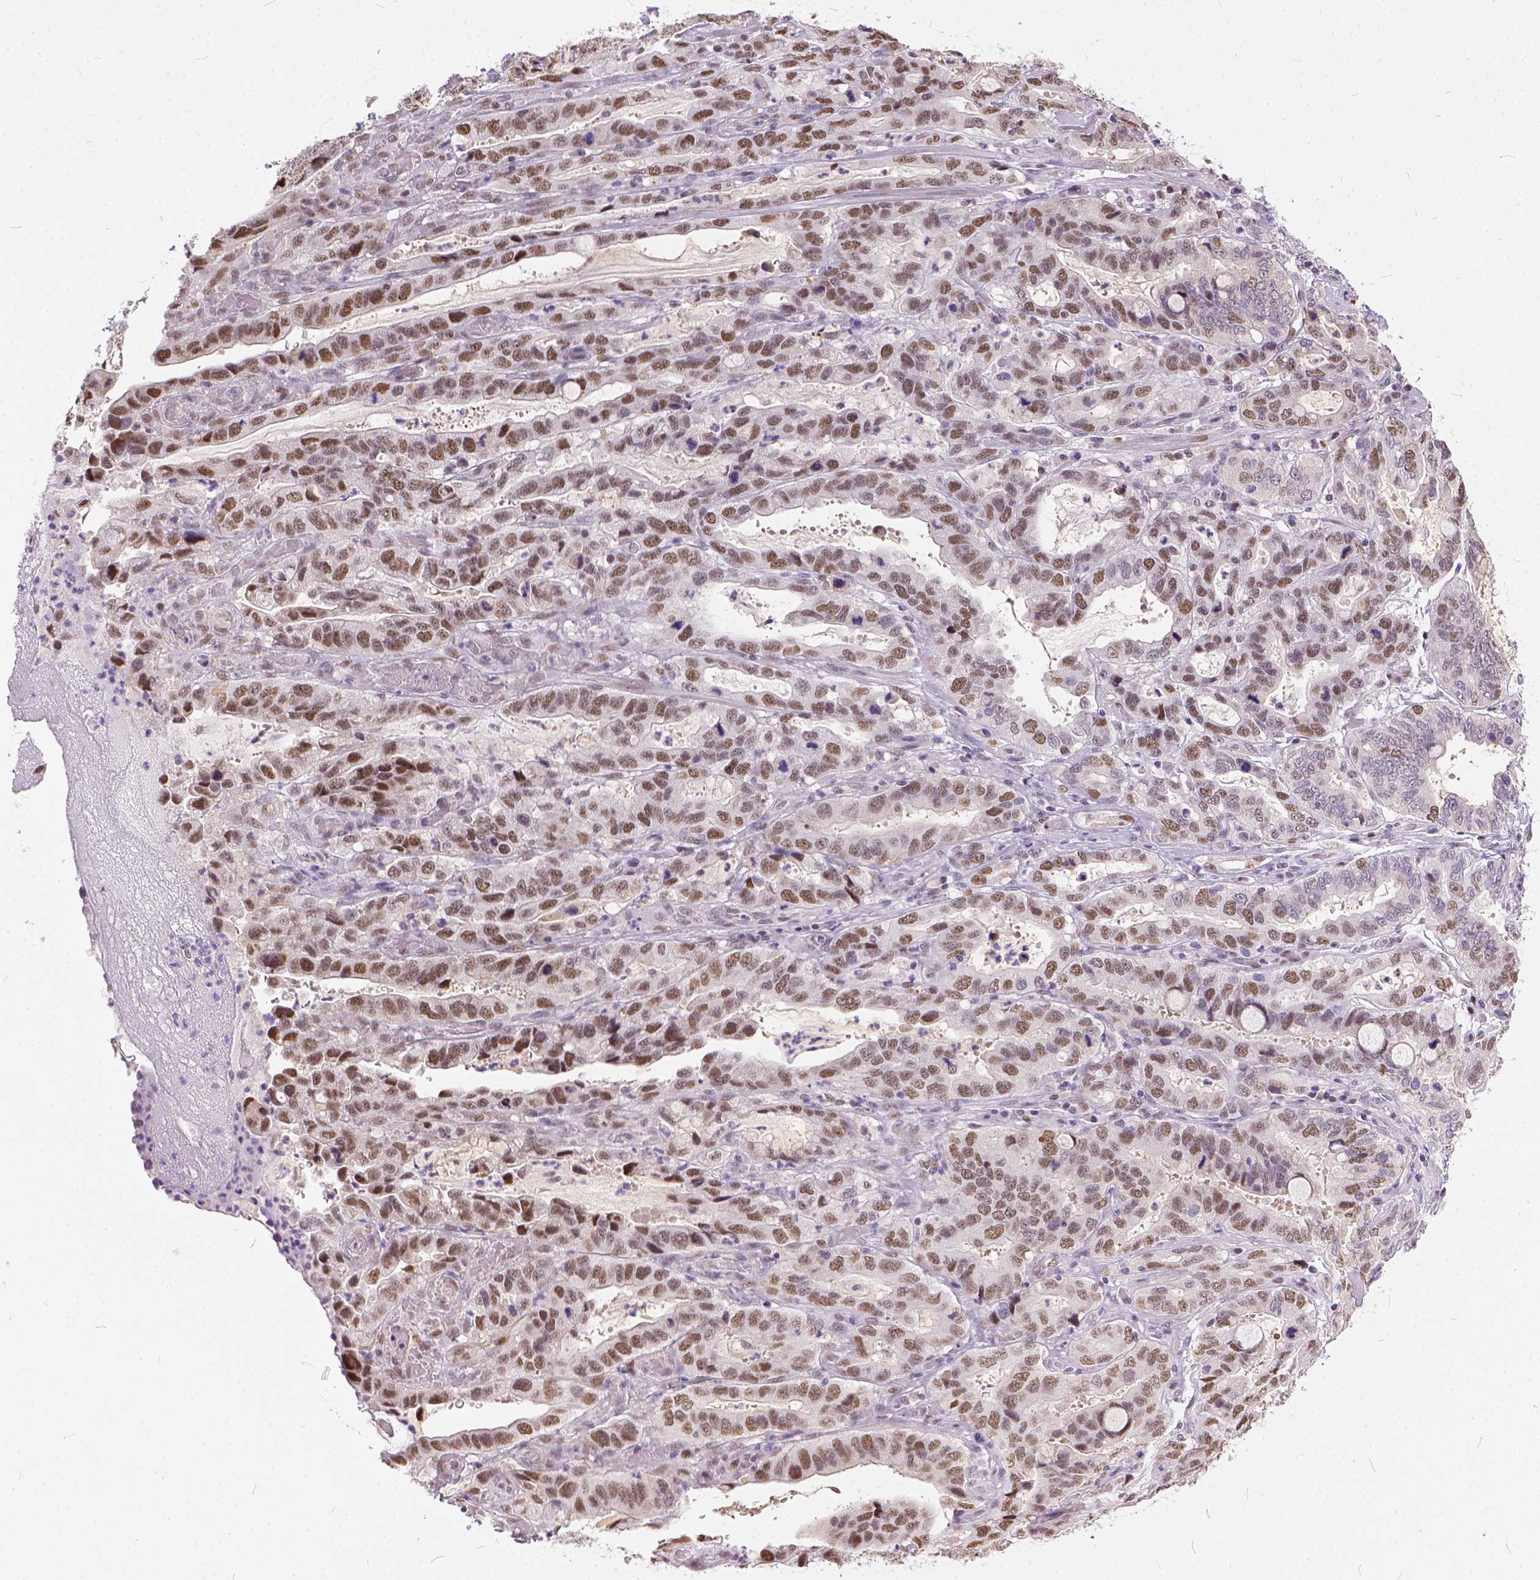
{"staining": {"intensity": "moderate", "quantity": ">75%", "location": "nuclear"}, "tissue": "stomach cancer", "cell_type": "Tumor cells", "image_type": "cancer", "snomed": [{"axis": "morphology", "description": "Adenocarcinoma, NOS"}, {"axis": "topography", "description": "Stomach, lower"}], "caption": "Immunohistochemical staining of stomach cancer (adenocarcinoma) demonstrates medium levels of moderate nuclear staining in about >75% of tumor cells.", "gene": "ERCC1", "patient": {"sex": "female", "age": 76}}